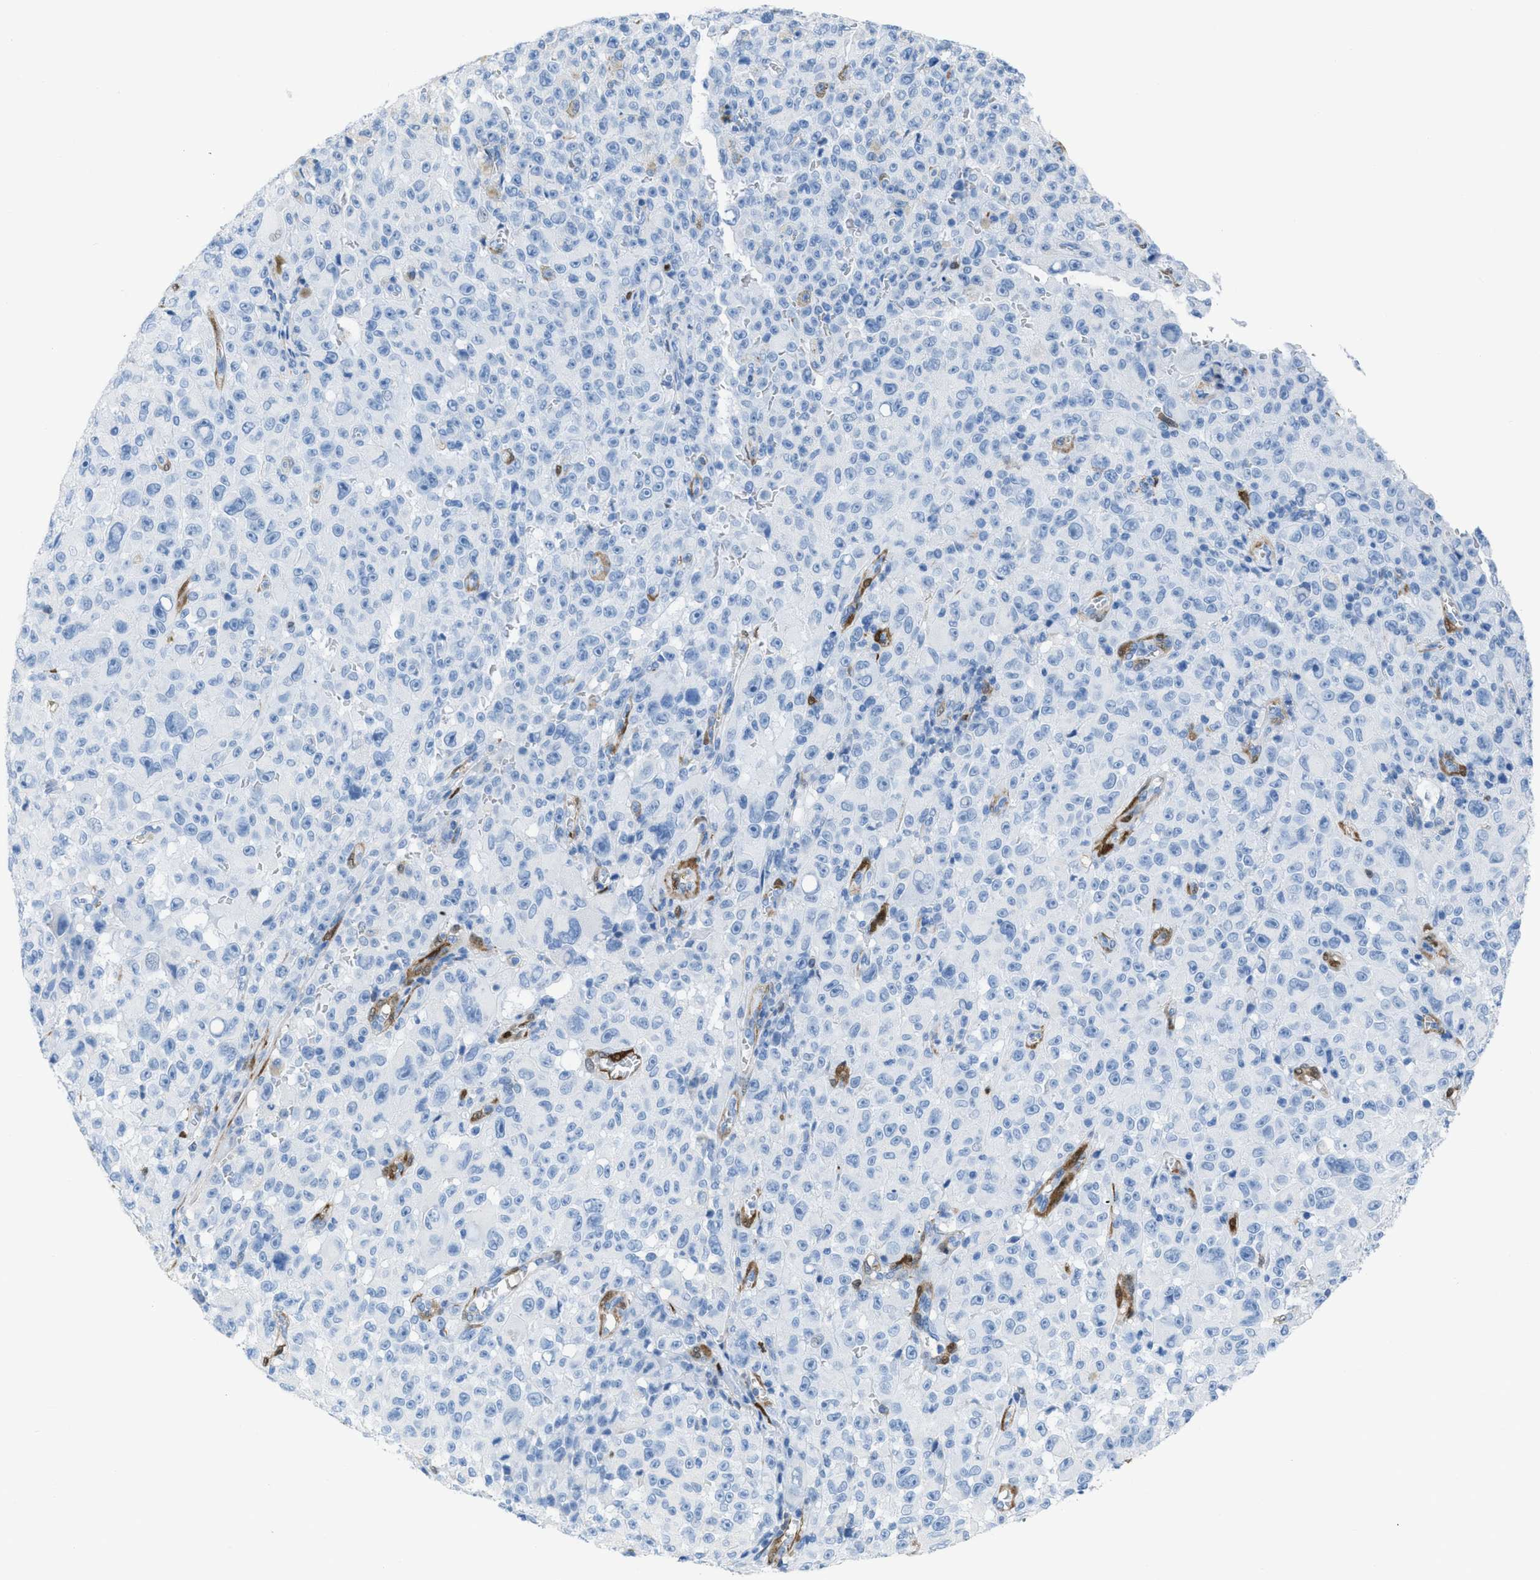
{"staining": {"intensity": "negative", "quantity": "none", "location": "none"}, "tissue": "melanoma", "cell_type": "Tumor cells", "image_type": "cancer", "snomed": [{"axis": "morphology", "description": "Malignant melanoma, NOS"}, {"axis": "topography", "description": "Skin"}], "caption": "Image shows no protein expression in tumor cells of malignant melanoma tissue. (Immunohistochemistry, brightfield microscopy, high magnification).", "gene": "CDKN2A", "patient": {"sex": "female", "age": 82}}